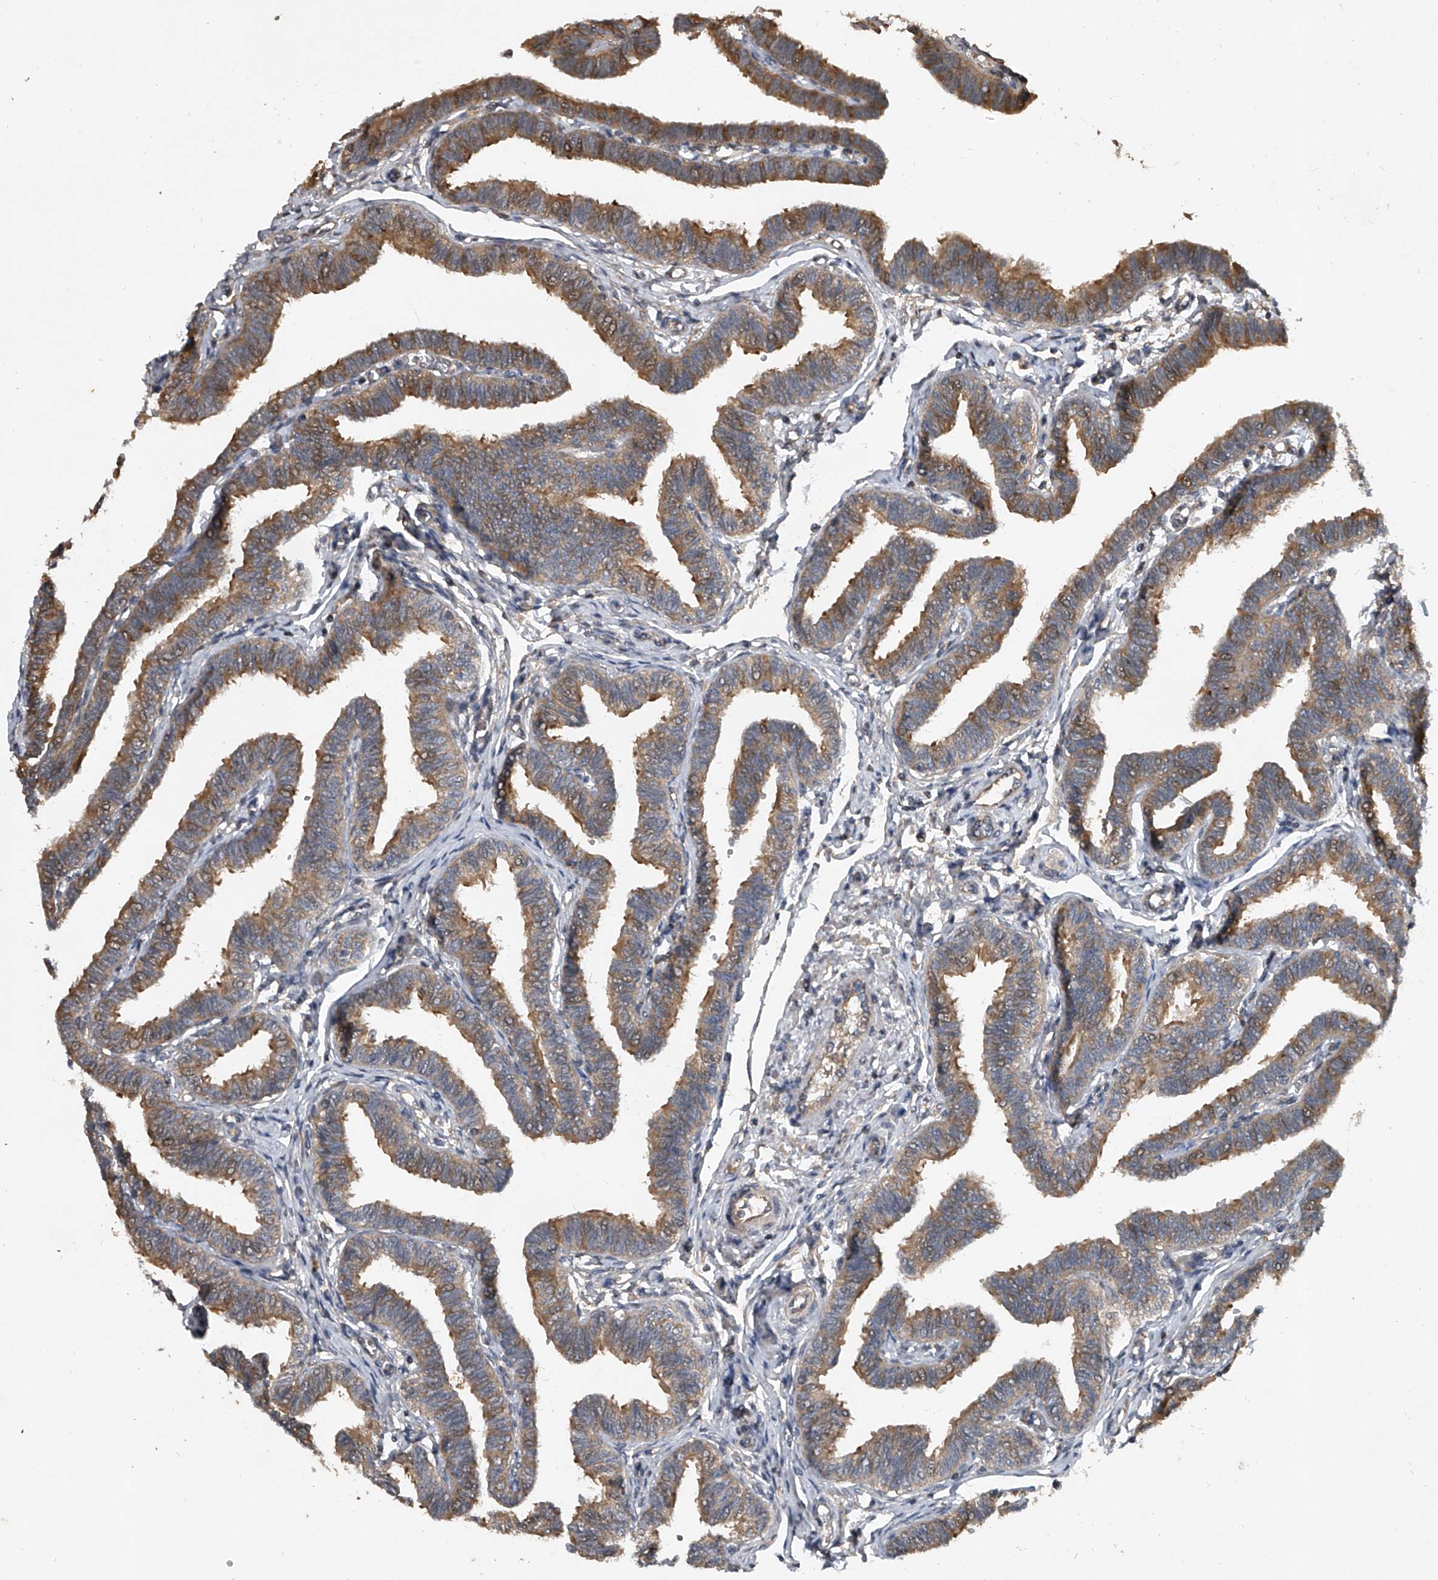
{"staining": {"intensity": "moderate", "quantity": ">75%", "location": "cytoplasmic/membranous"}, "tissue": "fallopian tube", "cell_type": "Glandular cells", "image_type": "normal", "snomed": [{"axis": "morphology", "description": "Normal tissue, NOS"}, {"axis": "topography", "description": "Fallopian tube"}, {"axis": "topography", "description": "Ovary"}], "caption": "Immunohistochemical staining of normal human fallopian tube demonstrates medium levels of moderate cytoplasmic/membranous staining in approximately >75% of glandular cells.", "gene": "NFS1", "patient": {"sex": "female", "age": 23}}